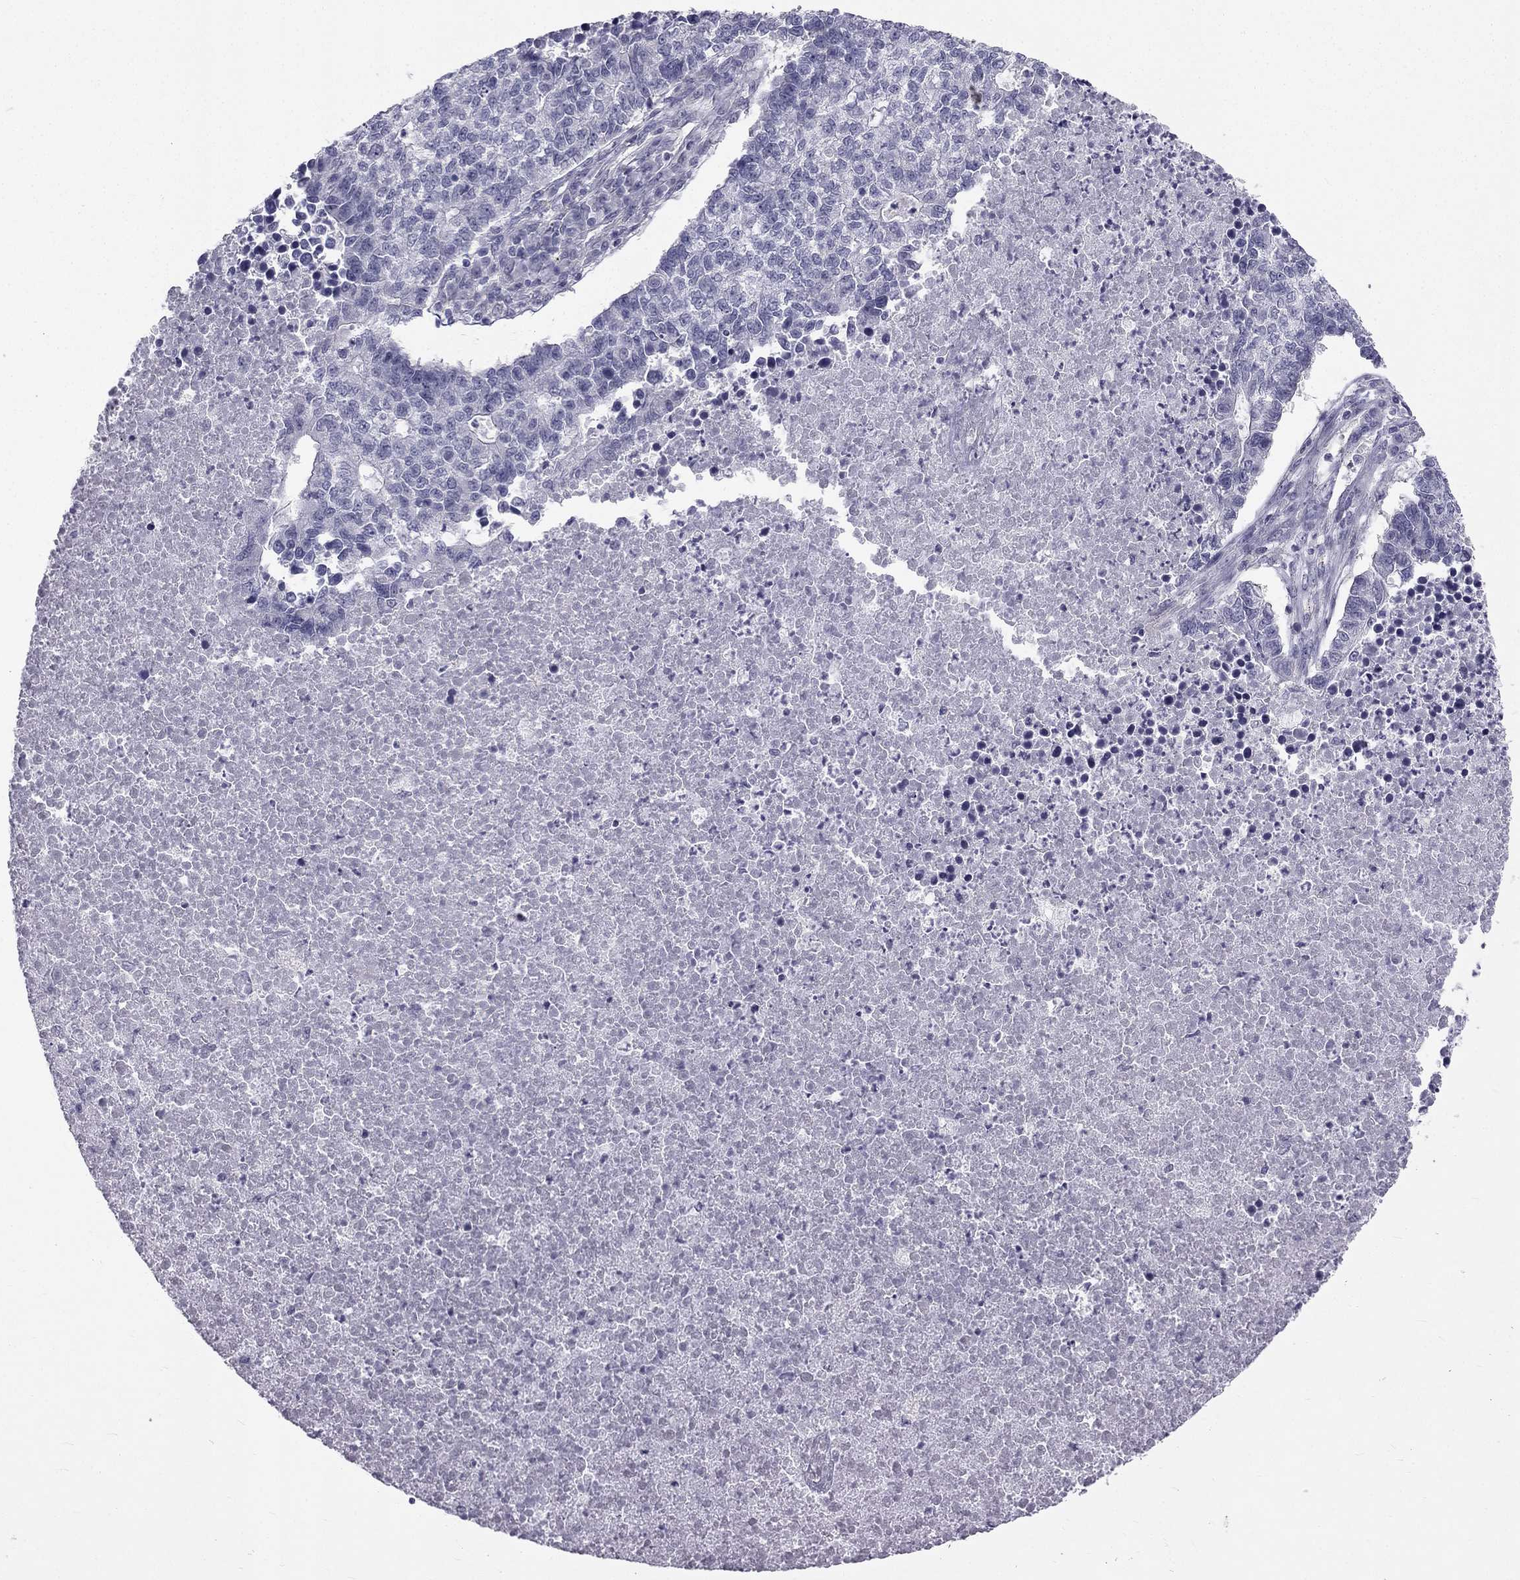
{"staining": {"intensity": "negative", "quantity": "none", "location": "none"}, "tissue": "lung cancer", "cell_type": "Tumor cells", "image_type": "cancer", "snomed": [{"axis": "morphology", "description": "Adenocarcinoma, NOS"}, {"axis": "topography", "description": "Lung"}], "caption": "The histopathology image demonstrates no significant positivity in tumor cells of lung cancer (adenocarcinoma).", "gene": "CCDC40", "patient": {"sex": "male", "age": 57}}